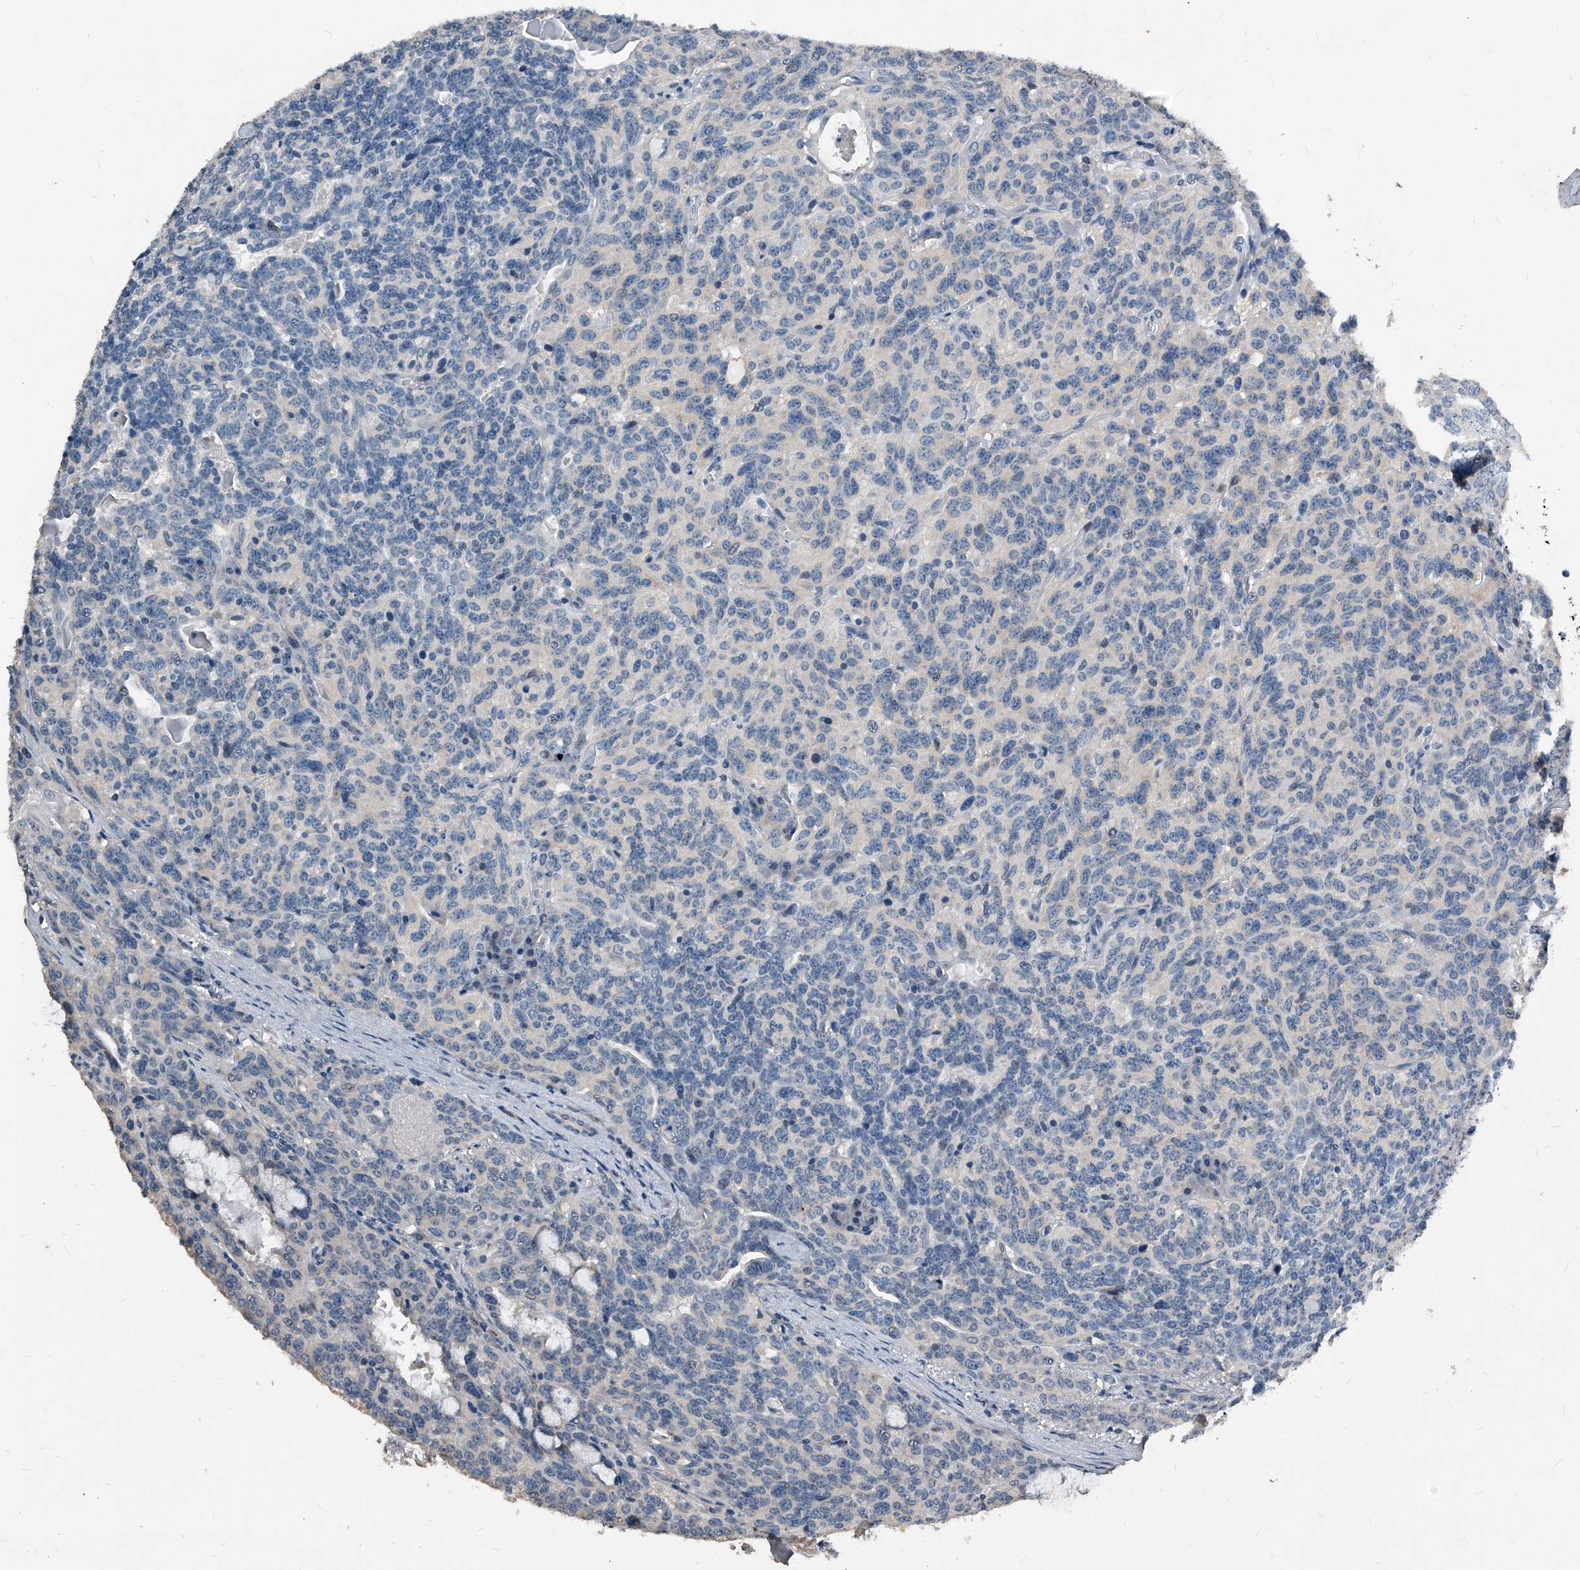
{"staining": {"intensity": "negative", "quantity": "none", "location": "none"}, "tissue": "carcinoid", "cell_type": "Tumor cells", "image_type": "cancer", "snomed": [{"axis": "morphology", "description": "Carcinoid, malignant, NOS"}, {"axis": "topography", "description": "Lung"}], "caption": "Image shows no significant protein positivity in tumor cells of malignant carcinoid. (Immunohistochemistry, brightfield microscopy, high magnification).", "gene": "PHACTR1", "patient": {"sex": "female", "age": 46}}